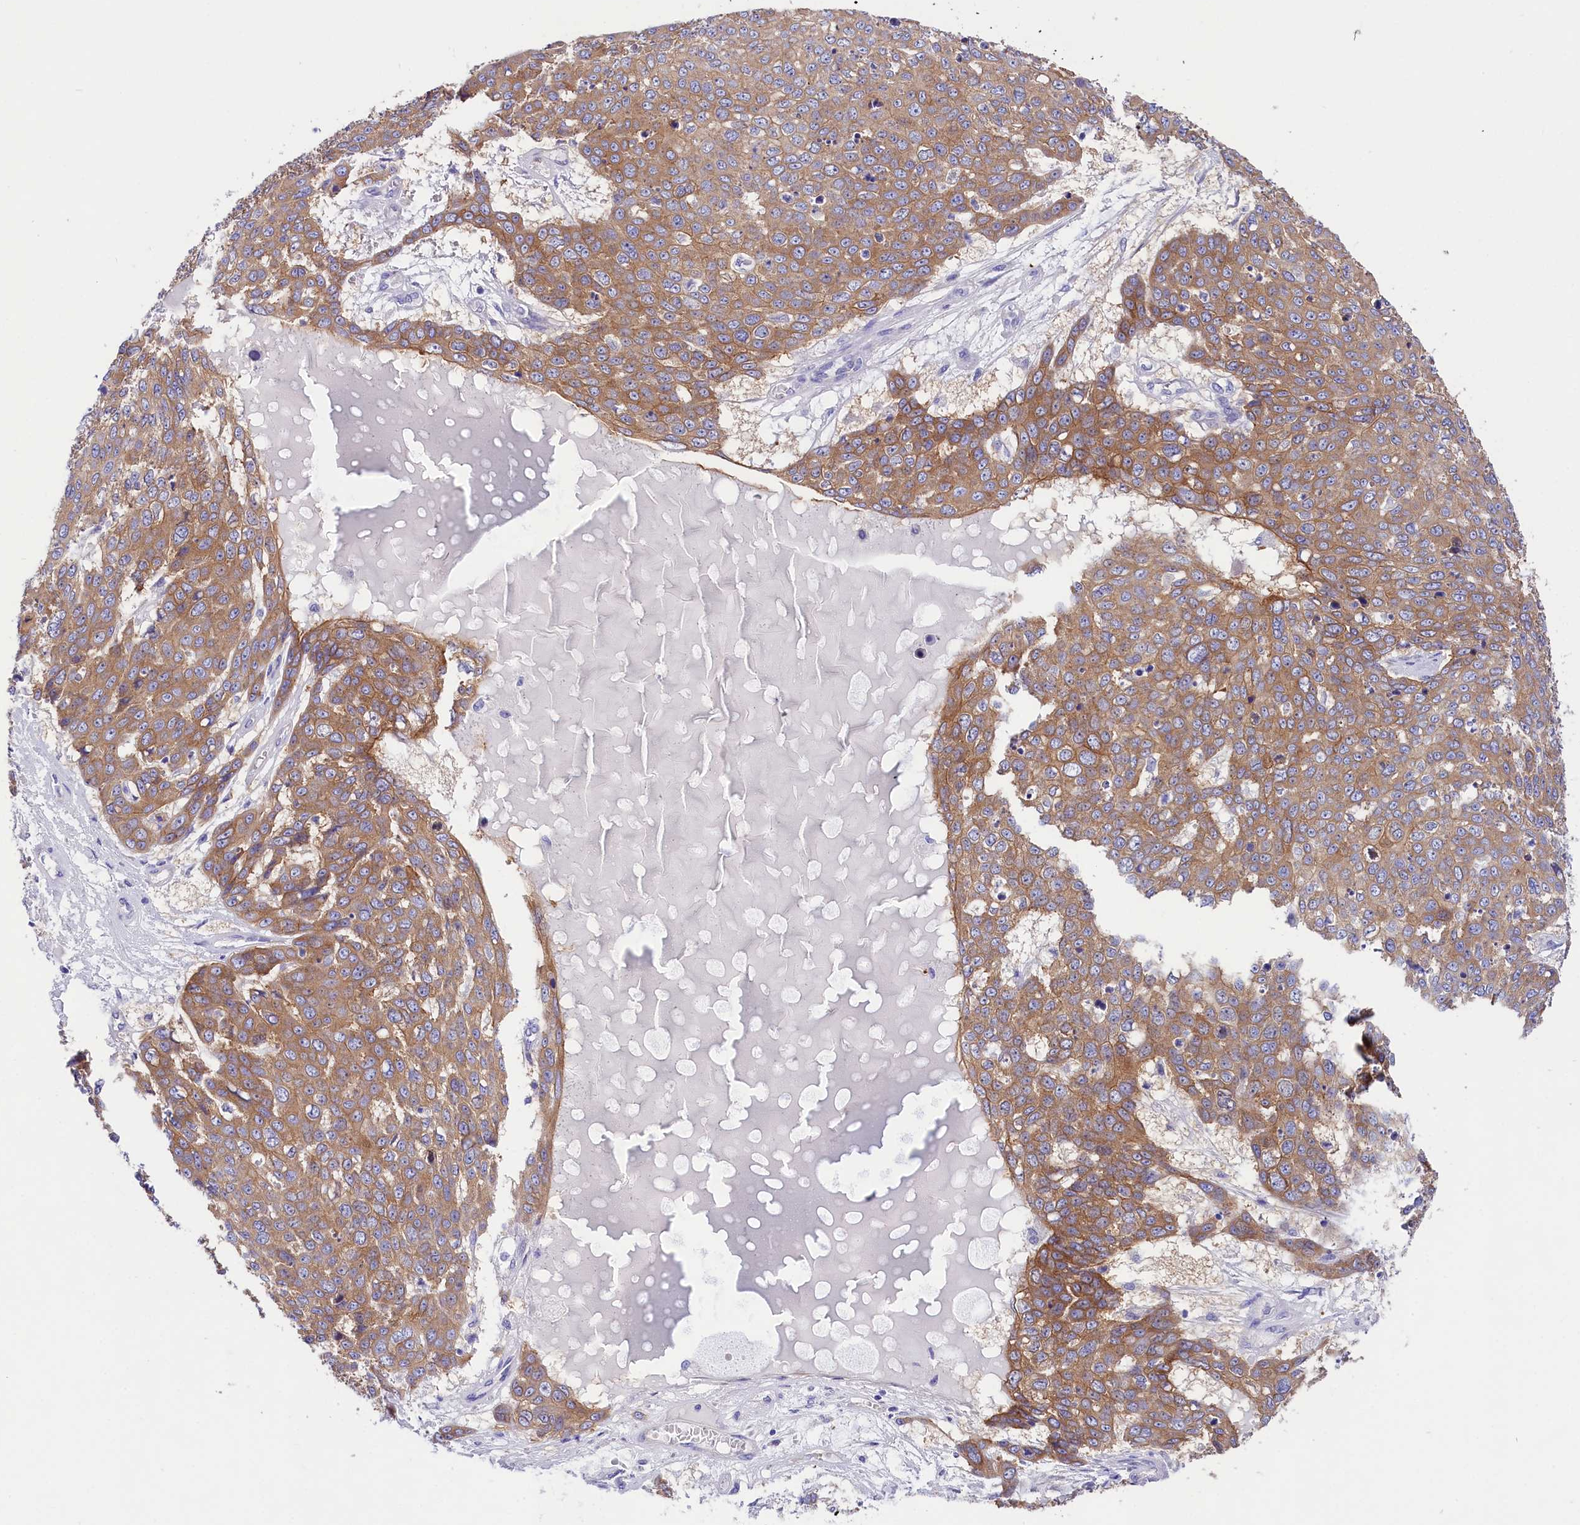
{"staining": {"intensity": "strong", "quantity": "25%-75%", "location": "cytoplasmic/membranous"}, "tissue": "skin cancer", "cell_type": "Tumor cells", "image_type": "cancer", "snomed": [{"axis": "morphology", "description": "Normal tissue, NOS"}, {"axis": "morphology", "description": "Squamous cell carcinoma, NOS"}, {"axis": "topography", "description": "Skin"}], "caption": "The micrograph demonstrates staining of skin cancer (squamous cell carcinoma), revealing strong cytoplasmic/membranous protein expression (brown color) within tumor cells.", "gene": "PPP1R13L", "patient": {"sex": "male", "age": 72}}